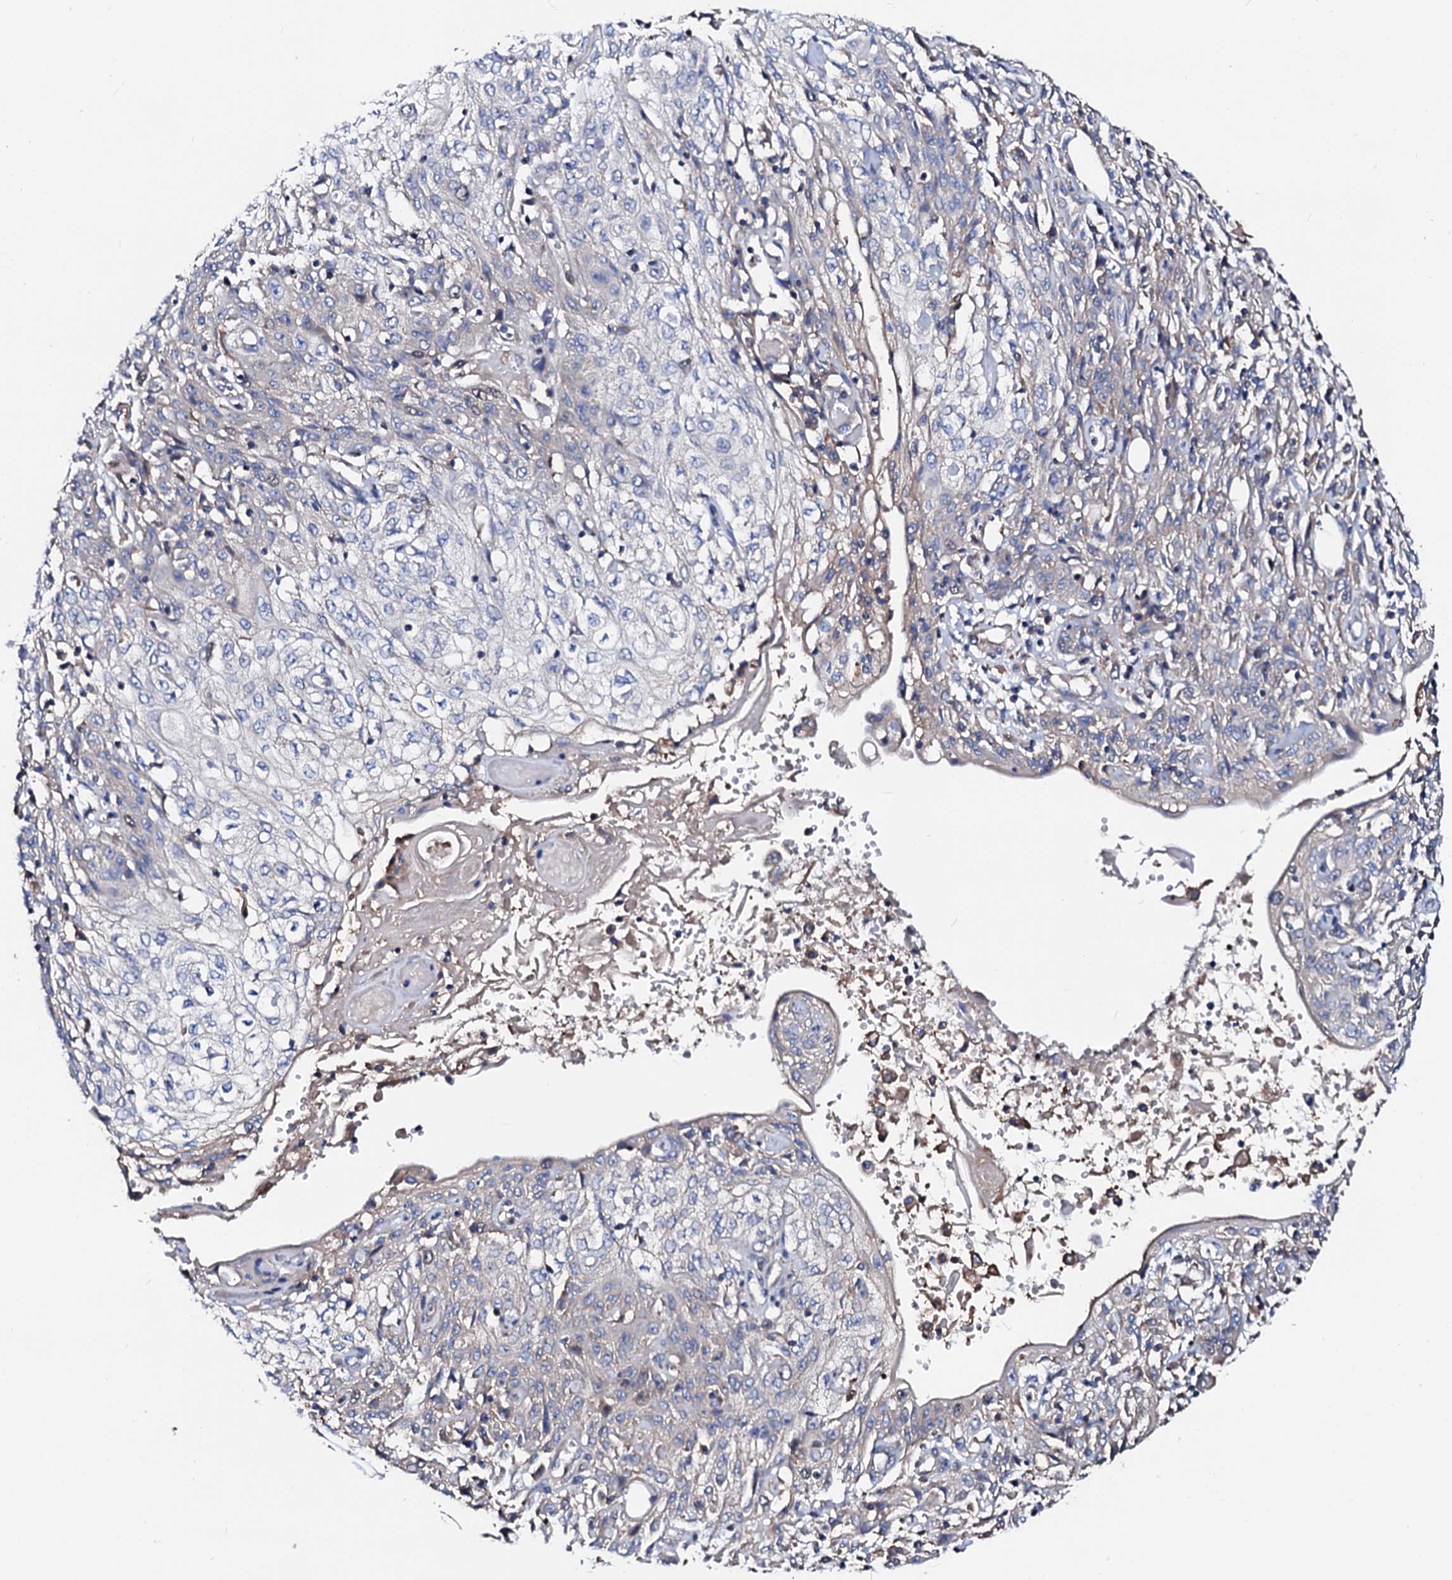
{"staining": {"intensity": "weak", "quantity": "<25%", "location": "cytoplasmic/membranous"}, "tissue": "skin cancer", "cell_type": "Tumor cells", "image_type": "cancer", "snomed": [{"axis": "morphology", "description": "Squamous cell carcinoma, NOS"}, {"axis": "morphology", "description": "Squamous cell carcinoma, metastatic, NOS"}, {"axis": "topography", "description": "Skin"}, {"axis": "topography", "description": "Lymph node"}], "caption": "High magnification brightfield microscopy of skin cancer stained with DAB (brown) and counterstained with hematoxylin (blue): tumor cells show no significant expression.", "gene": "CSKMT", "patient": {"sex": "male", "age": 75}}